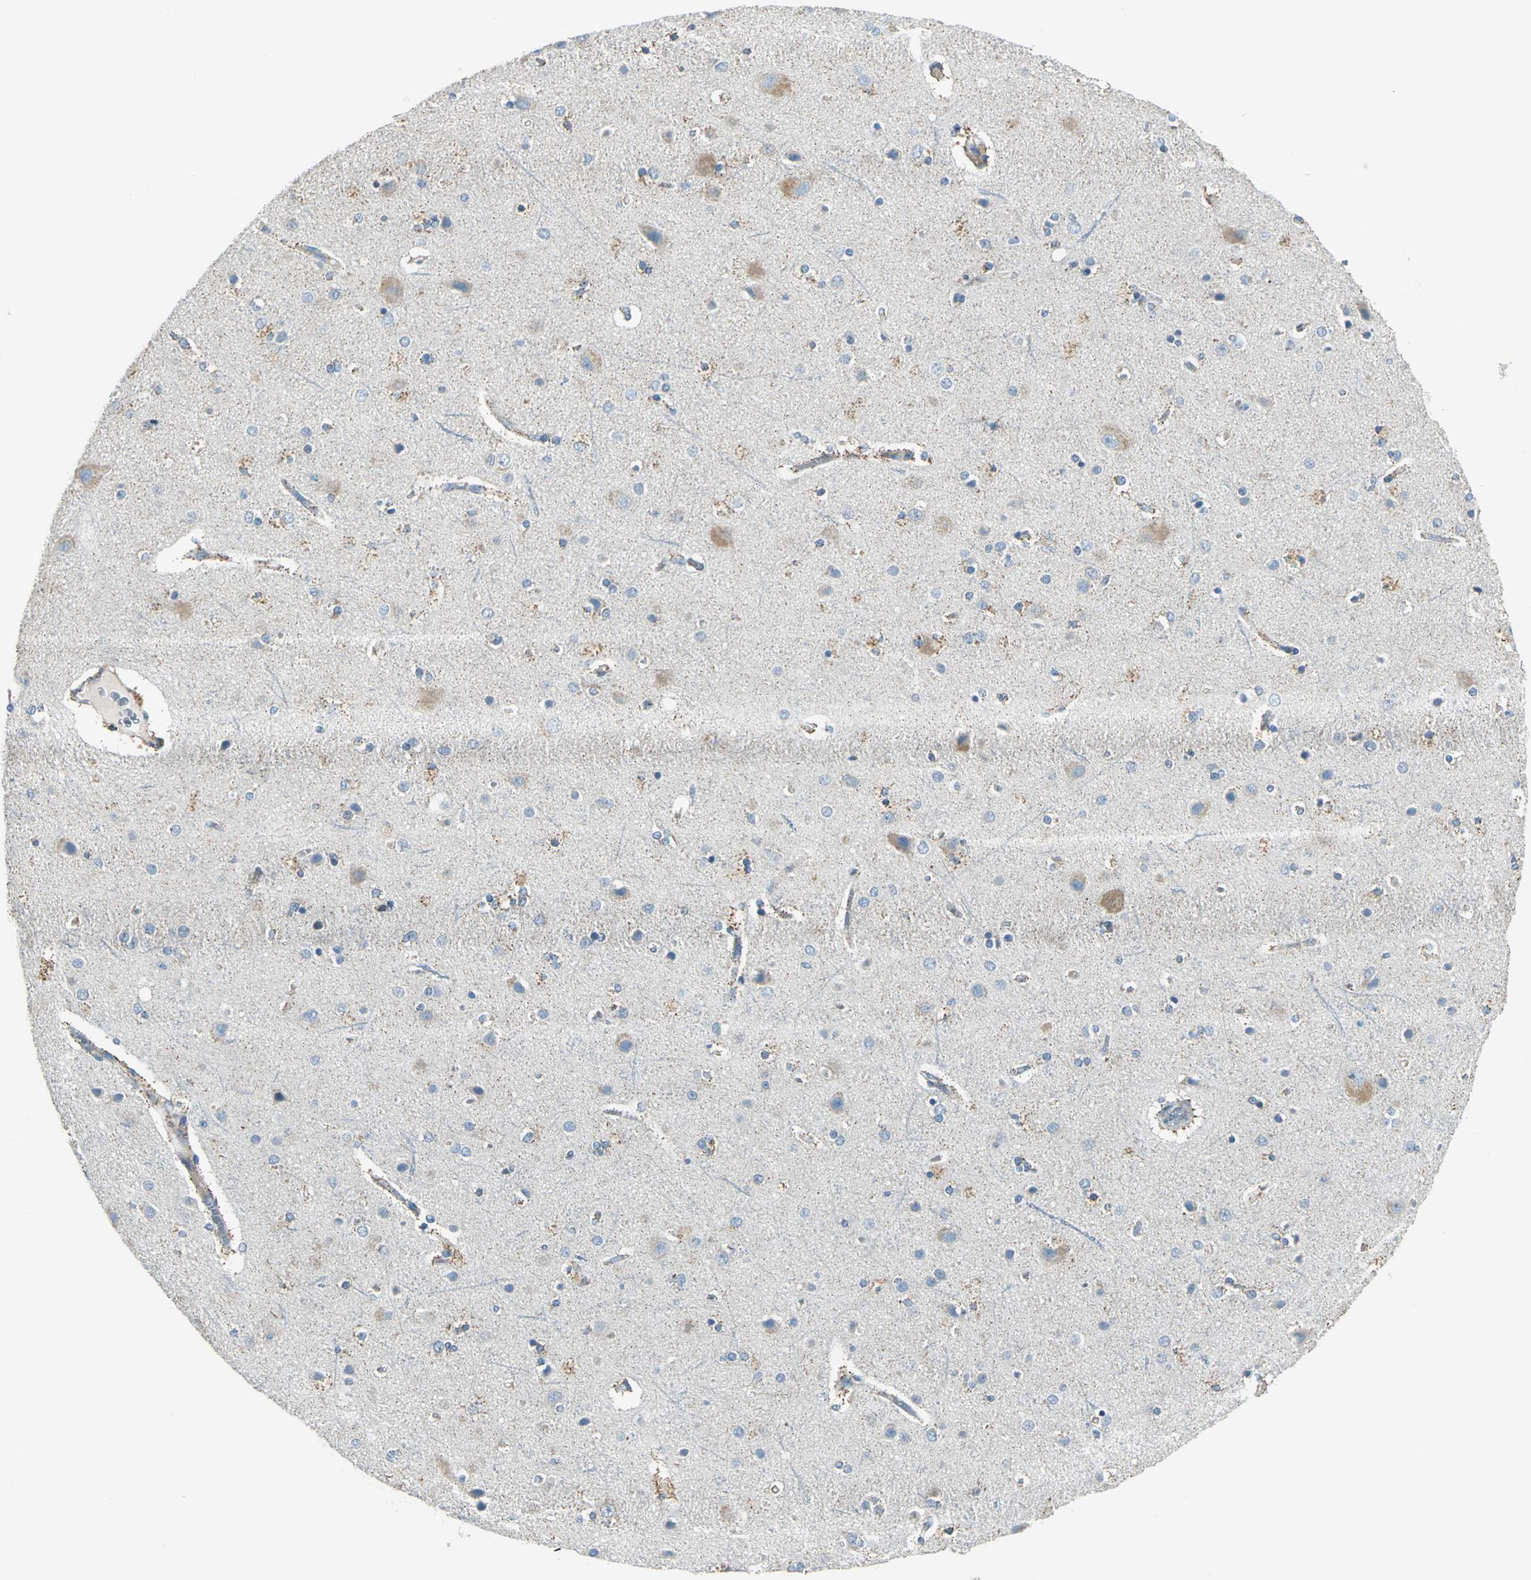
{"staining": {"intensity": "negative", "quantity": "none", "location": "none"}, "tissue": "cerebral cortex", "cell_type": "Endothelial cells", "image_type": "normal", "snomed": [{"axis": "morphology", "description": "Normal tissue, NOS"}, {"axis": "topography", "description": "Cerebral cortex"}], "caption": "A histopathology image of cerebral cortex stained for a protein shows no brown staining in endothelial cells. (IHC, brightfield microscopy, high magnification).", "gene": "ACADM", "patient": {"sex": "female", "age": 54}}